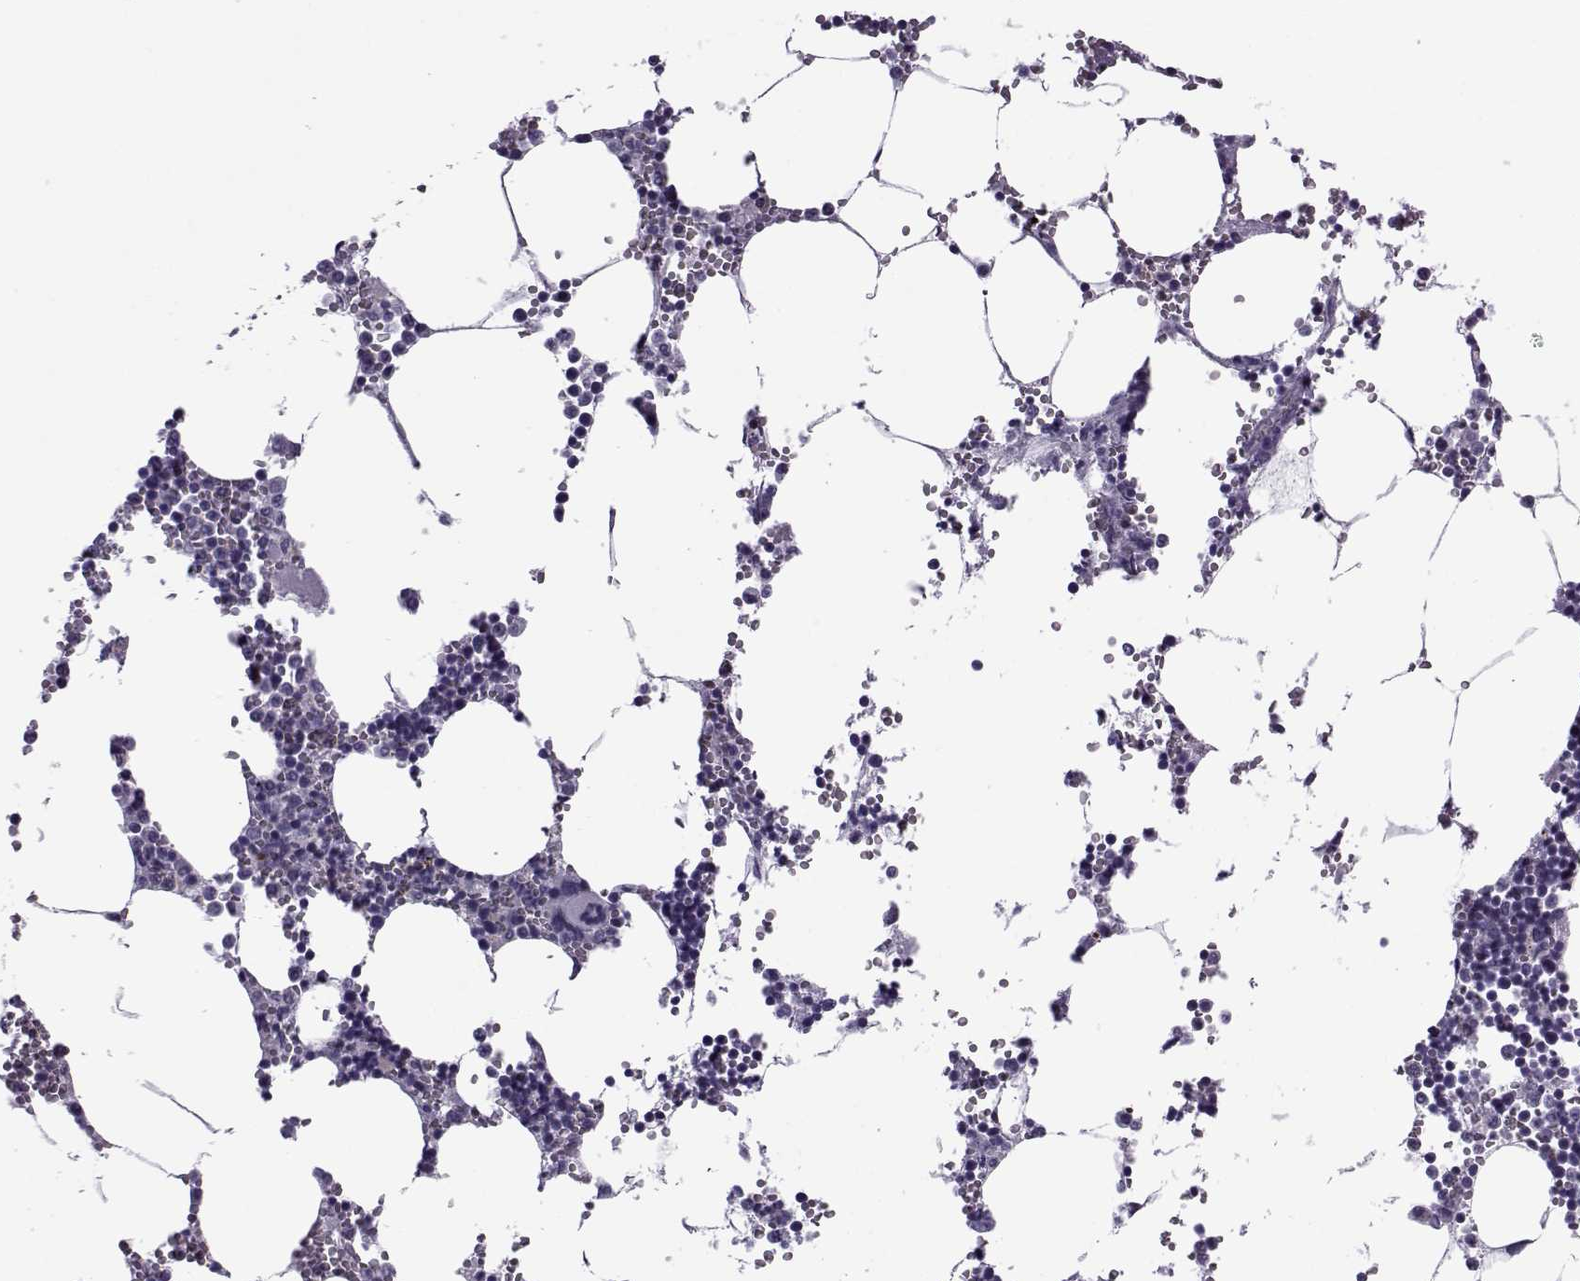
{"staining": {"intensity": "negative", "quantity": "none", "location": "none"}, "tissue": "bone marrow", "cell_type": "Hematopoietic cells", "image_type": "normal", "snomed": [{"axis": "morphology", "description": "Normal tissue, NOS"}, {"axis": "topography", "description": "Bone marrow"}], "caption": "DAB immunohistochemical staining of normal bone marrow exhibits no significant positivity in hematopoietic cells. (IHC, brightfield microscopy, high magnification).", "gene": "OIP5", "patient": {"sex": "male", "age": 54}}